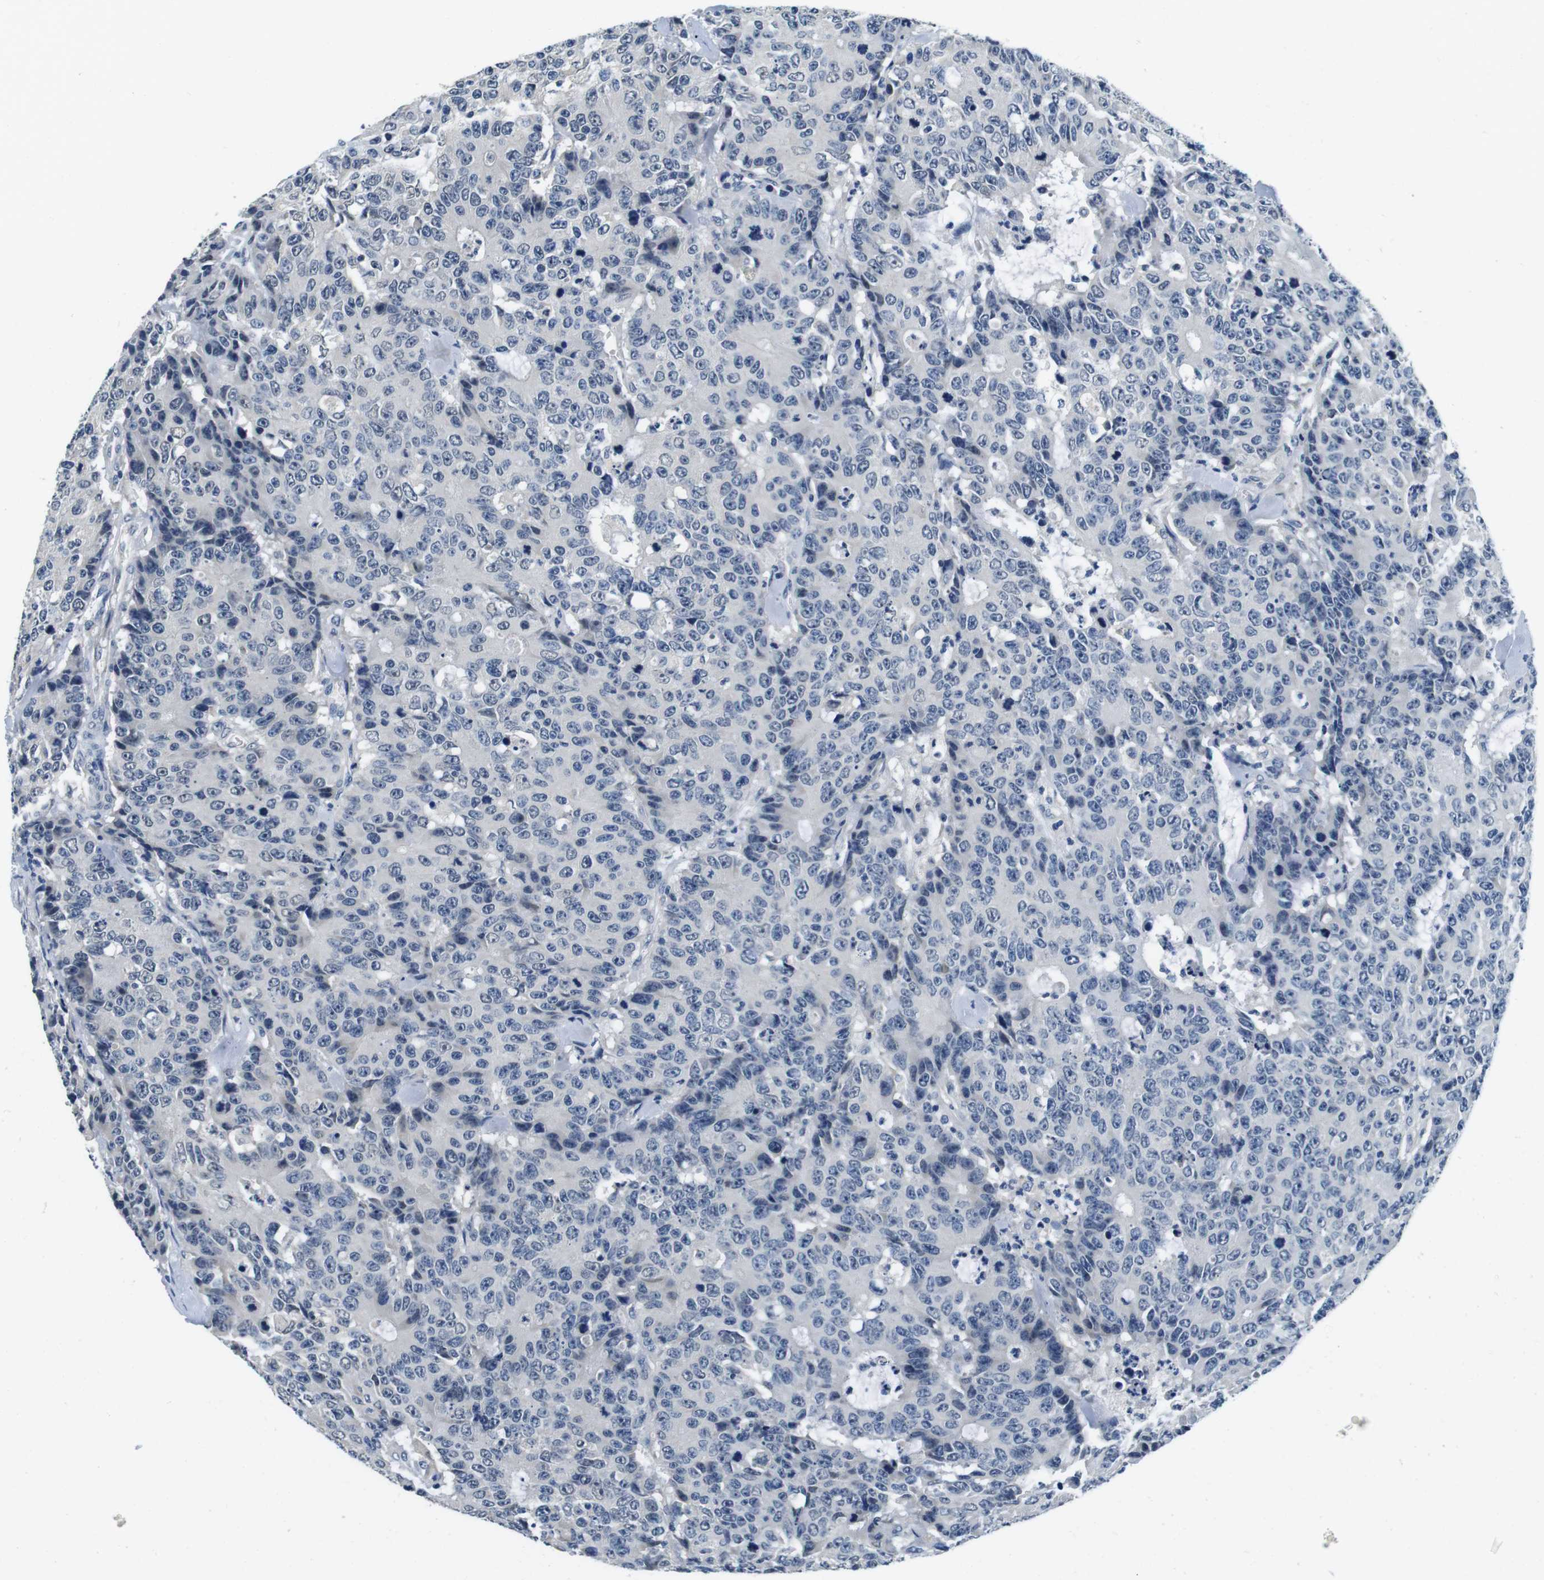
{"staining": {"intensity": "negative", "quantity": "none", "location": "none"}, "tissue": "colorectal cancer", "cell_type": "Tumor cells", "image_type": "cancer", "snomed": [{"axis": "morphology", "description": "Adenocarcinoma, NOS"}, {"axis": "topography", "description": "Colon"}], "caption": "DAB (3,3'-diaminobenzidine) immunohistochemical staining of human colorectal adenocarcinoma shows no significant positivity in tumor cells.", "gene": "DTNA", "patient": {"sex": "female", "age": 86}}